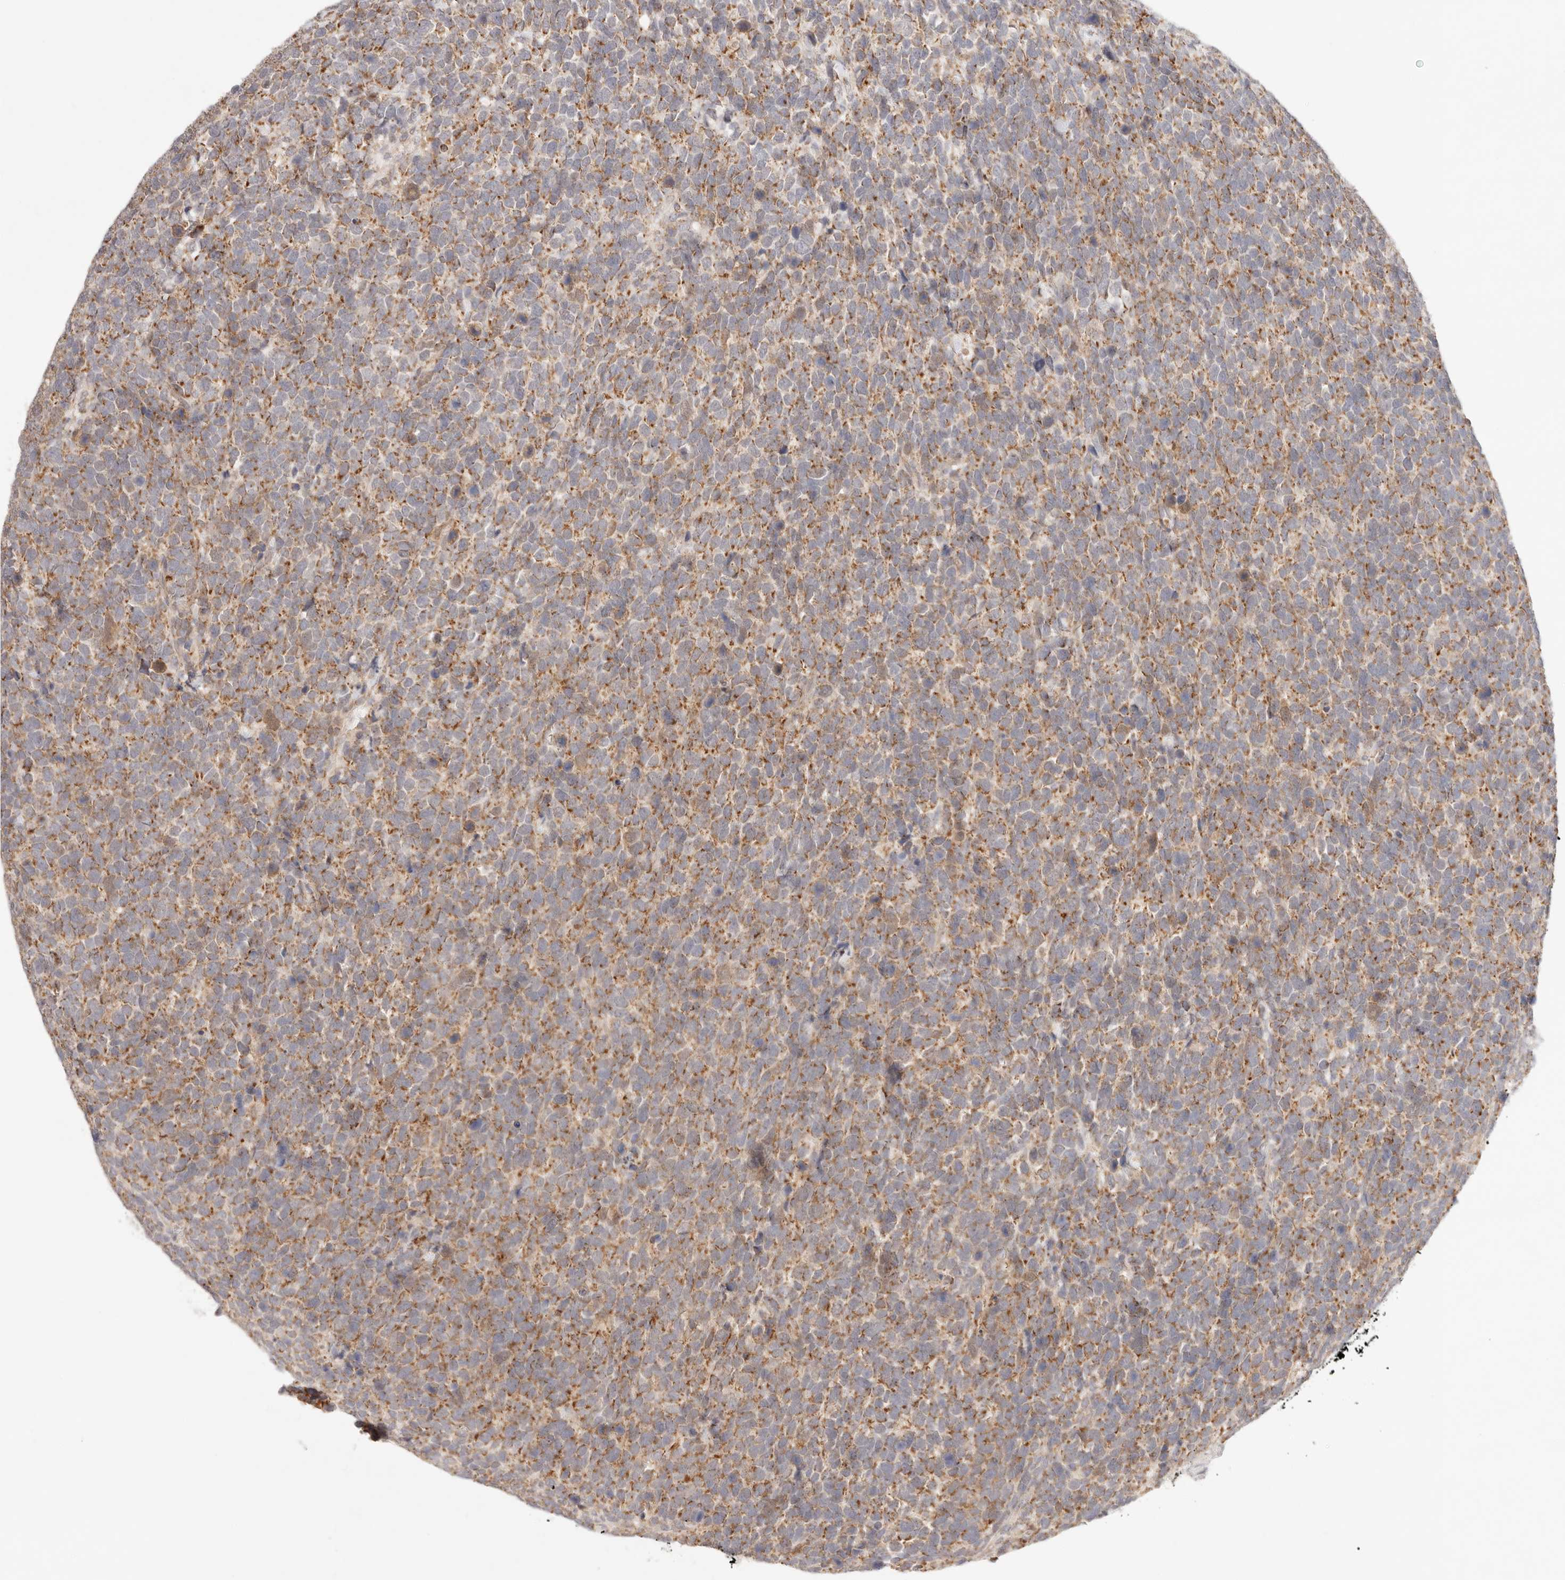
{"staining": {"intensity": "moderate", "quantity": ">75%", "location": "cytoplasmic/membranous"}, "tissue": "urothelial cancer", "cell_type": "Tumor cells", "image_type": "cancer", "snomed": [{"axis": "morphology", "description": "Urothelial carcinoma, High grade"}, {"axis": "topography", "description": "Urinary bladder"}], "caption": "Urothelial cancer stained with a brown dye exhibits moderate cytoplasmic/membranous positive positivity in approximately >75% of tumor cells.", "gene": "COA6", "patient": {"sex": "female", "age": 80}}